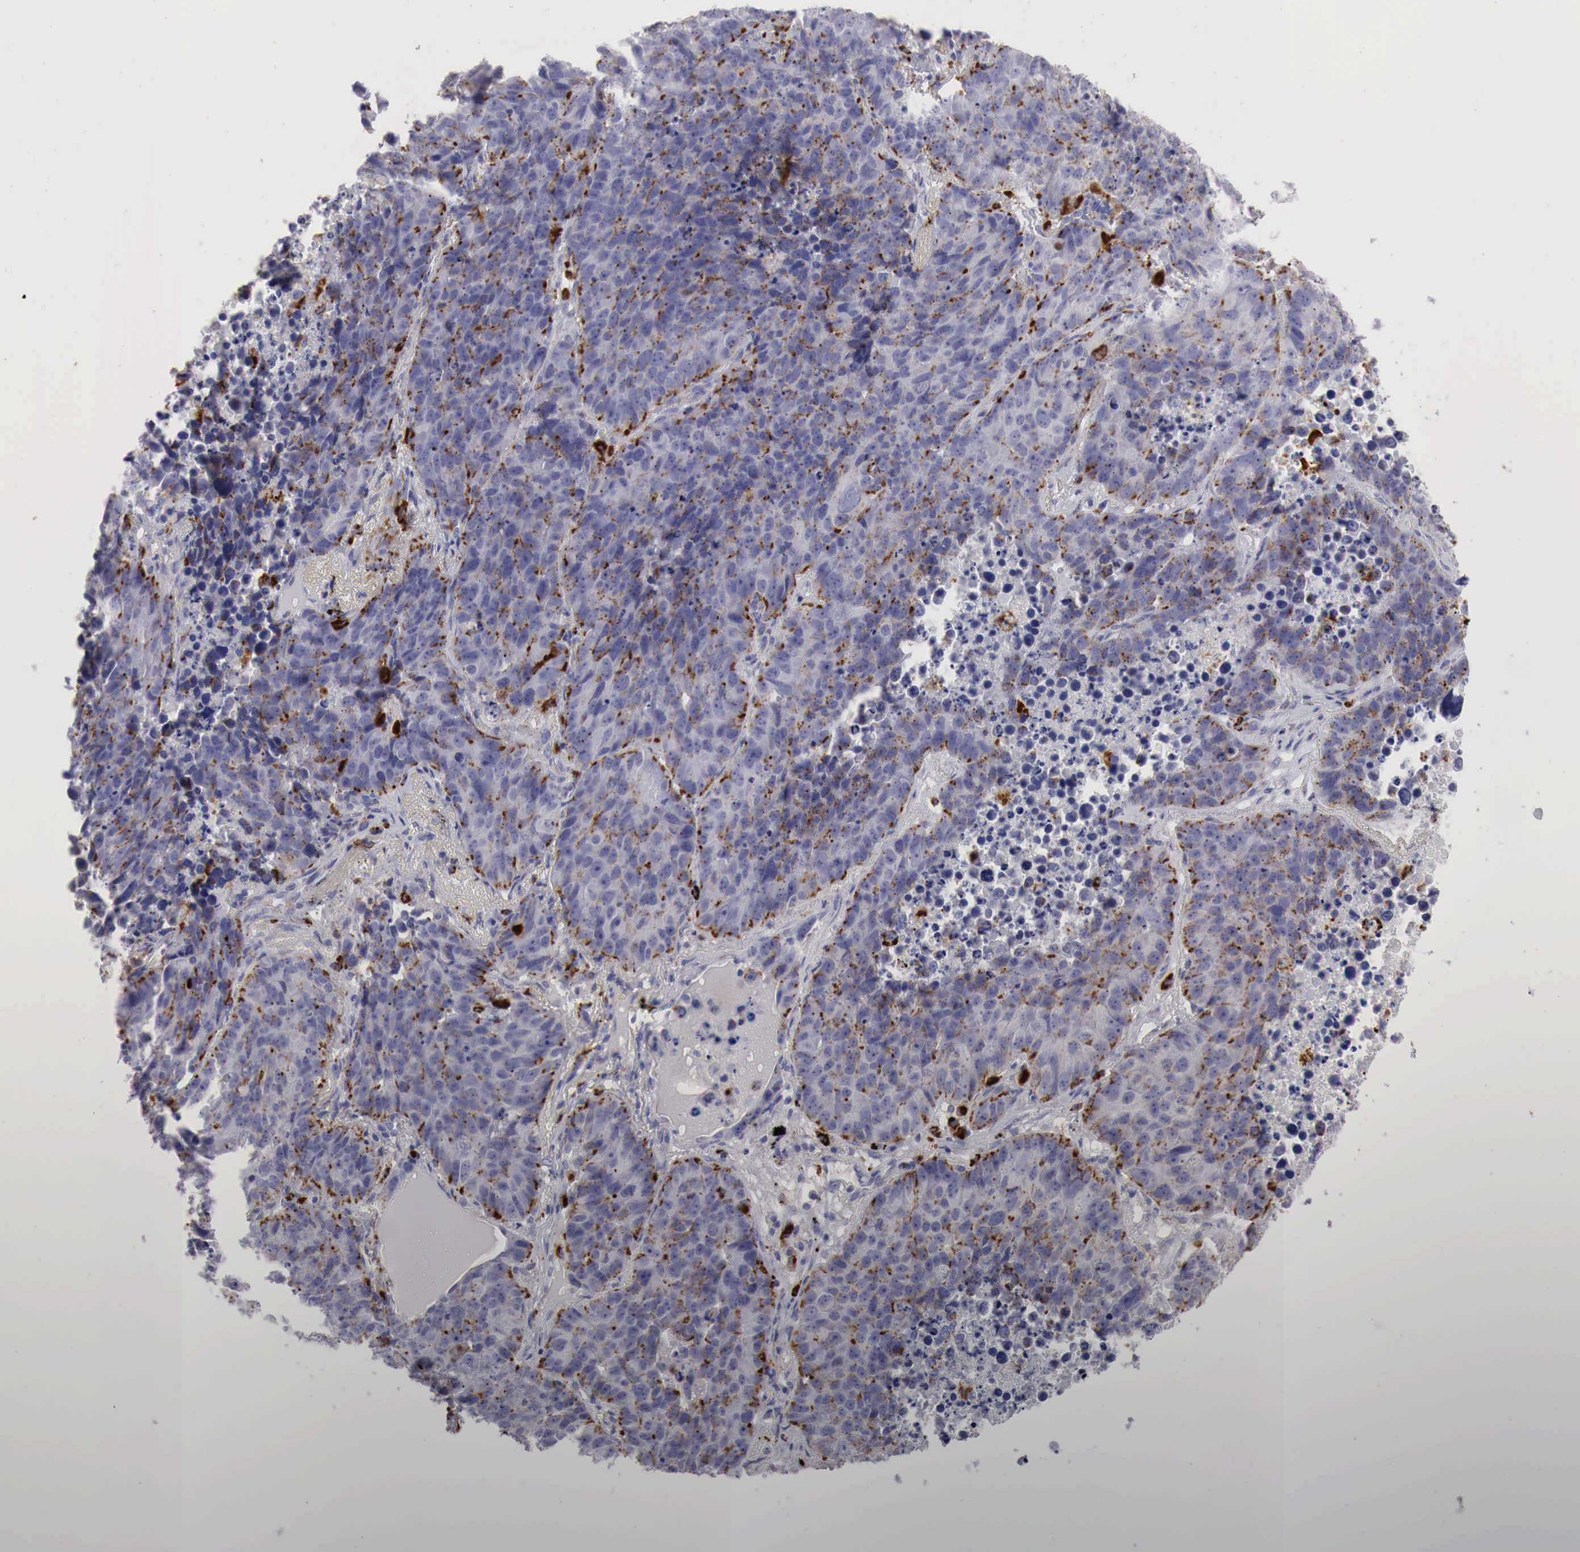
{"staining": {"intensity": "moderate", "quantity": "25%-75%", "location": "cytoplasmic/membranous"}, "tissue": "lung cancer", "cell_type": "Tumor cells", "image_type": "cancer", "snomed": [{"axis": "morphology", "description": "Carcinoid, malignant, NOS"}, {"axis": "topography", "description": "Lung"}], "caption": "A histopathology image of carcinoid (malignant) (lung) stained for a protein exhibits moderate cytoplasmic/membranous brown staining in tumor cells.", "gene": "GLA", "patient": {"sex": "male", "age": 60}}